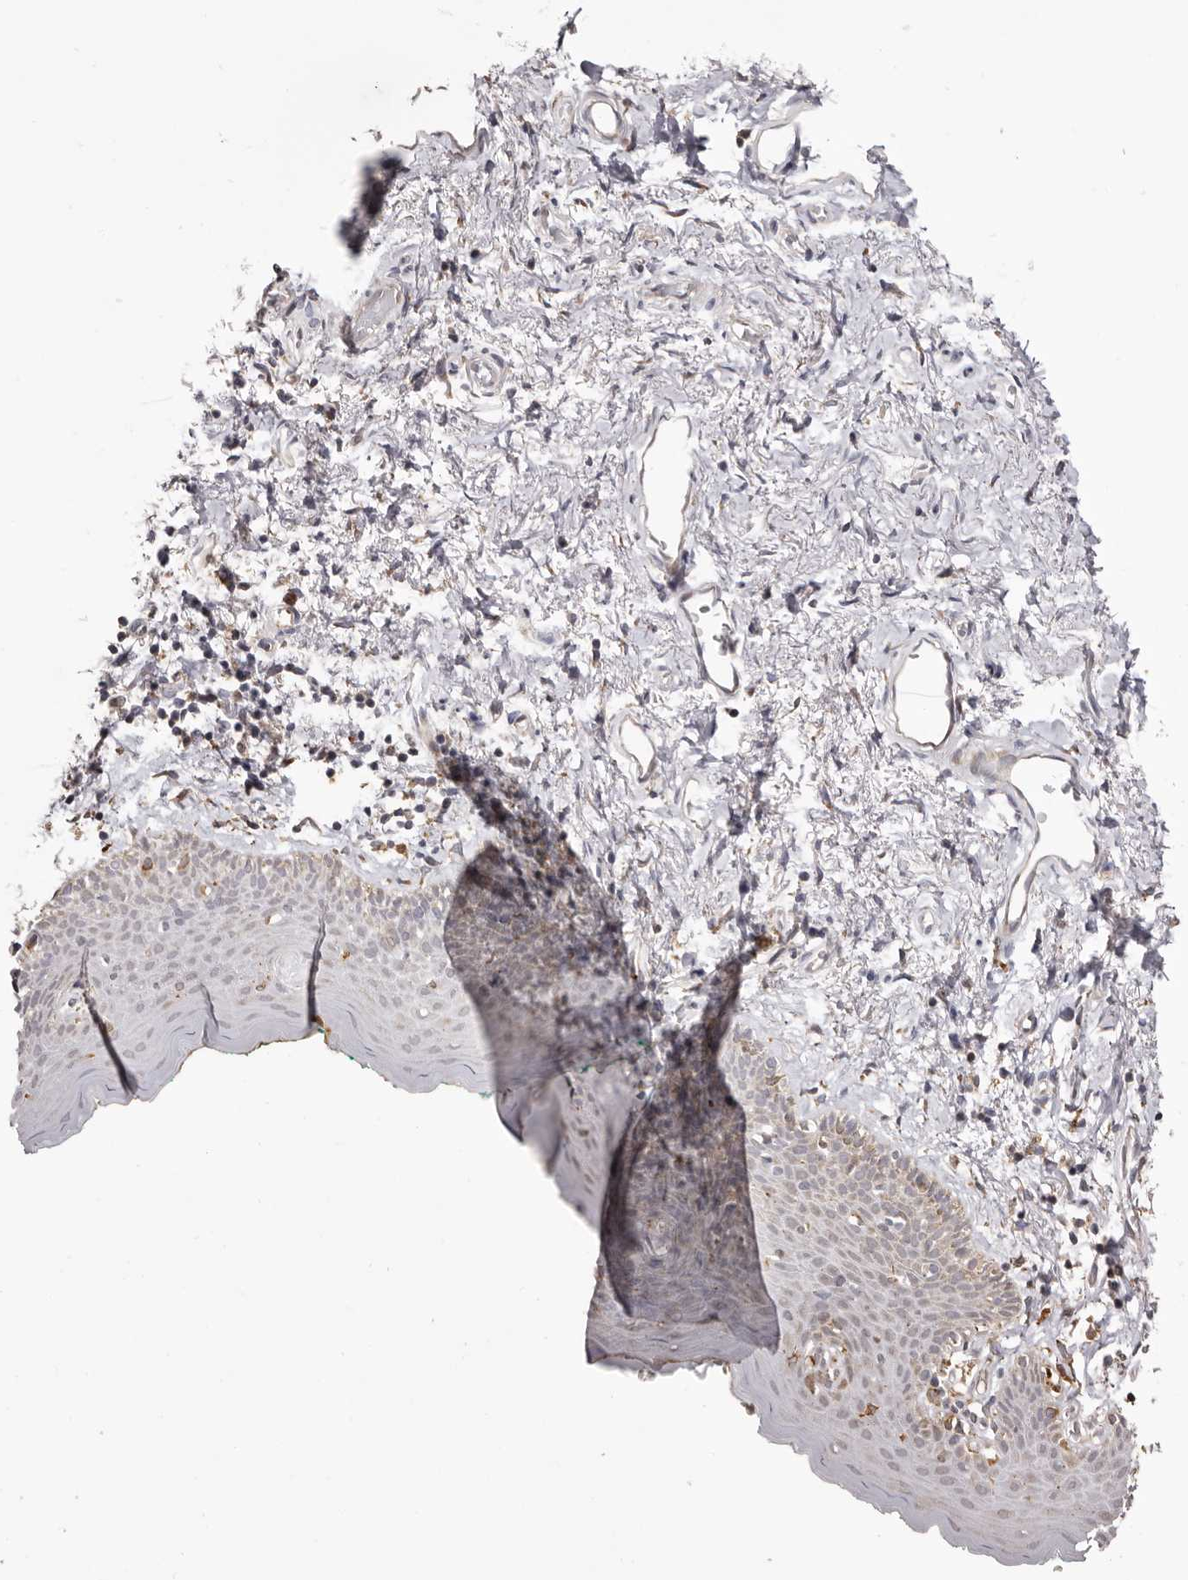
{"staining": {"intensity": "weak", "quantity": "<25%", "location": "cytoplasmic/membranous"}, "tissue": "skin", "cell_type": "Epidermal cells", "image_type": "normal", "snomed": [{"axis": "morphology", "description": "Normal tissue, NOS"}, {"axis": "topography", "description": "Vulva"}], "caption": "Image shows no protein expression in epidermal cells of unremarkable skin.", "gene": "PIGX", "patient": {"sex": "female", "age": 66}}